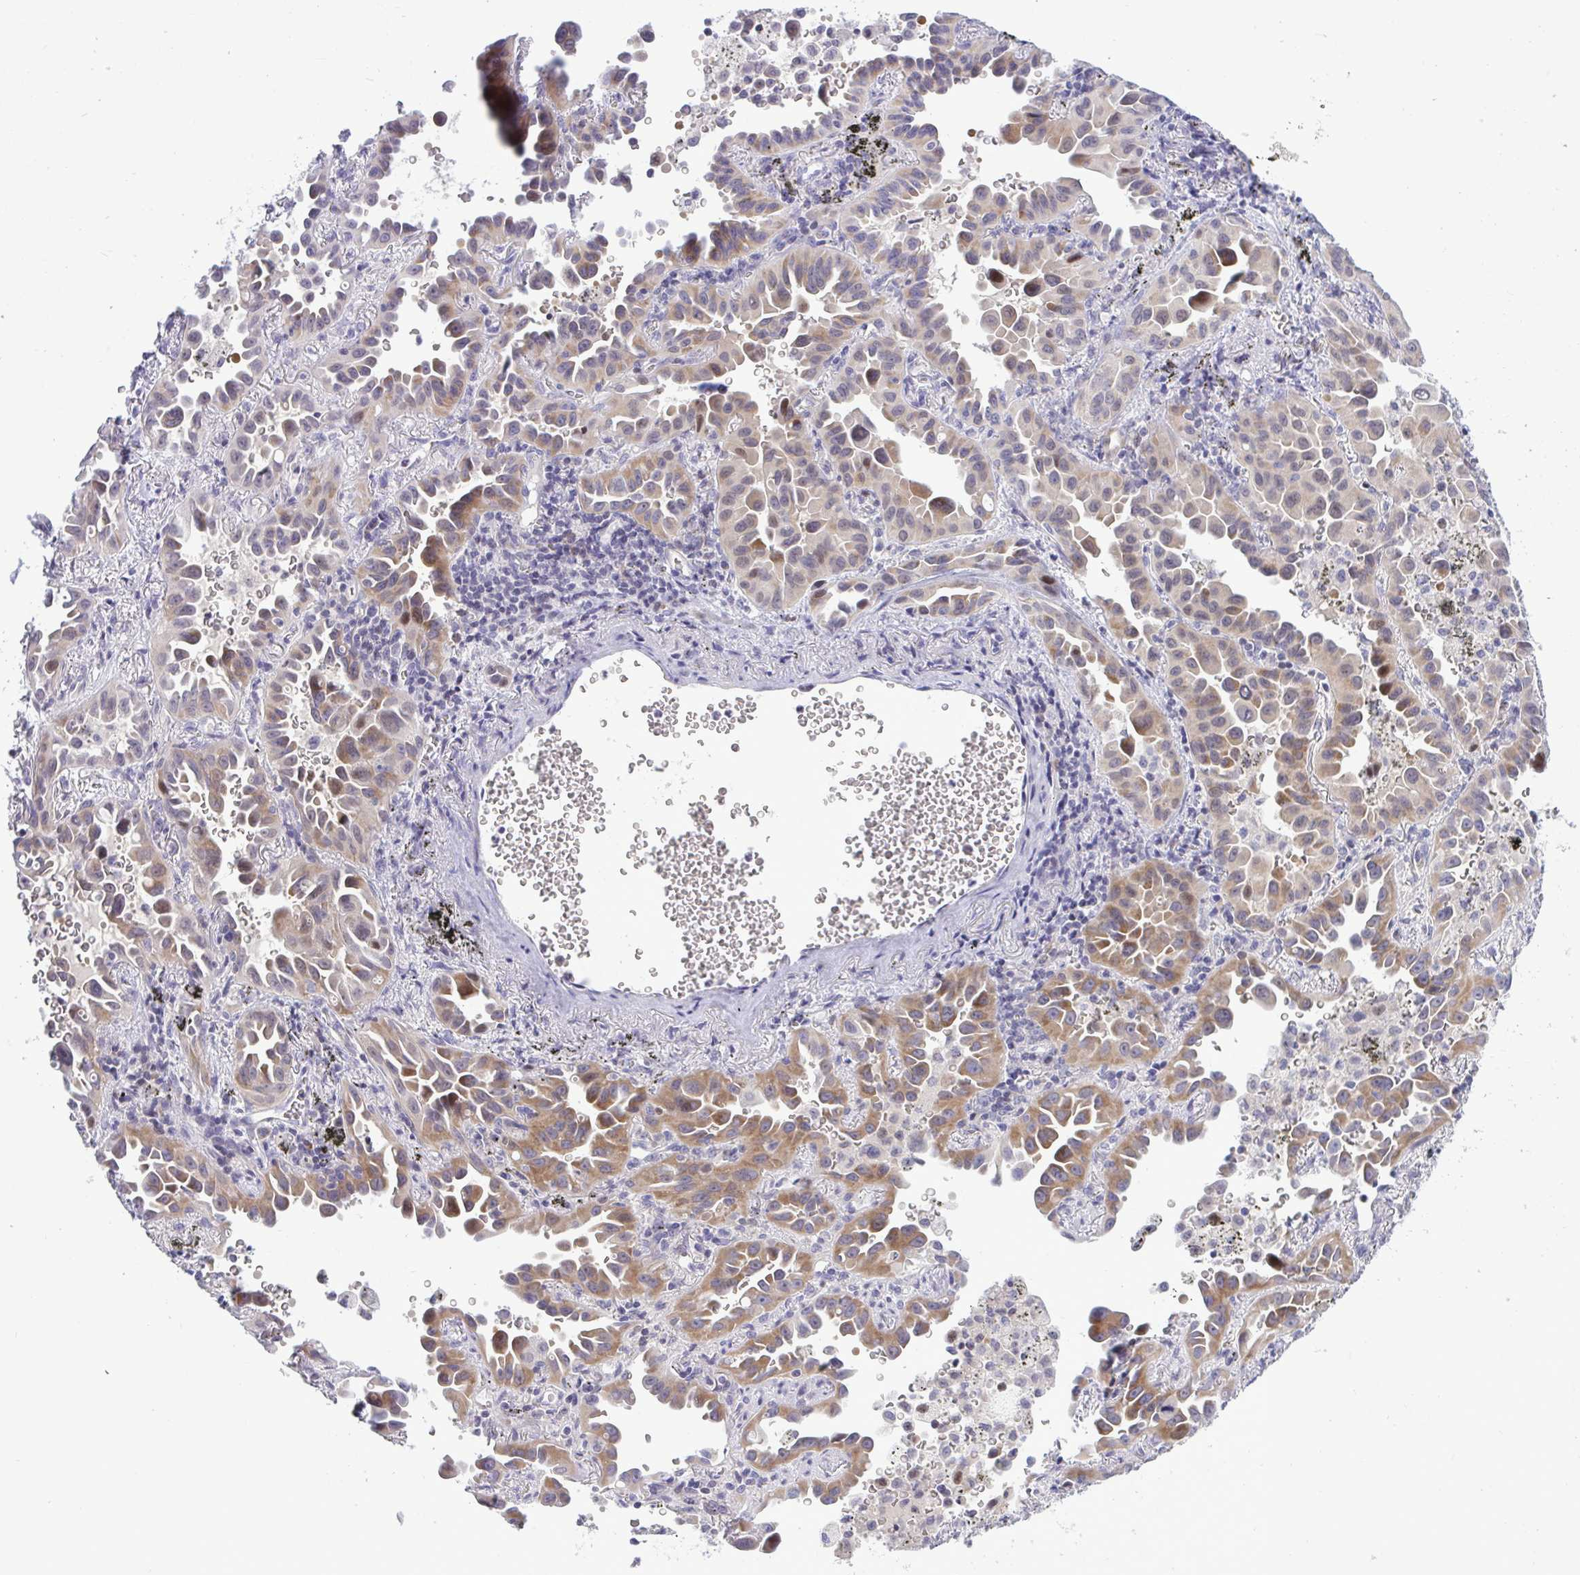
{"staining": {"intensity": "moderate", "quantity": ">75%", "location": "cytoplasmic/membranous"}, "tissue": "lung cancer", "cell_type": "Tumor cells", "image_type": "cancer", "snomed": [{"axis": "morphology", "description": "Adenocarcinoma, NOS"}, {"axis": "topography", "description": "Lung"}], "caption": "Protein staining of lung adenocarcinoma tissue shows moderate cytoplasmic/membranous positivity in about >75% of tumor cells.", "gene": "EPOP", "patient": {"sex": "male", "age": 68}}